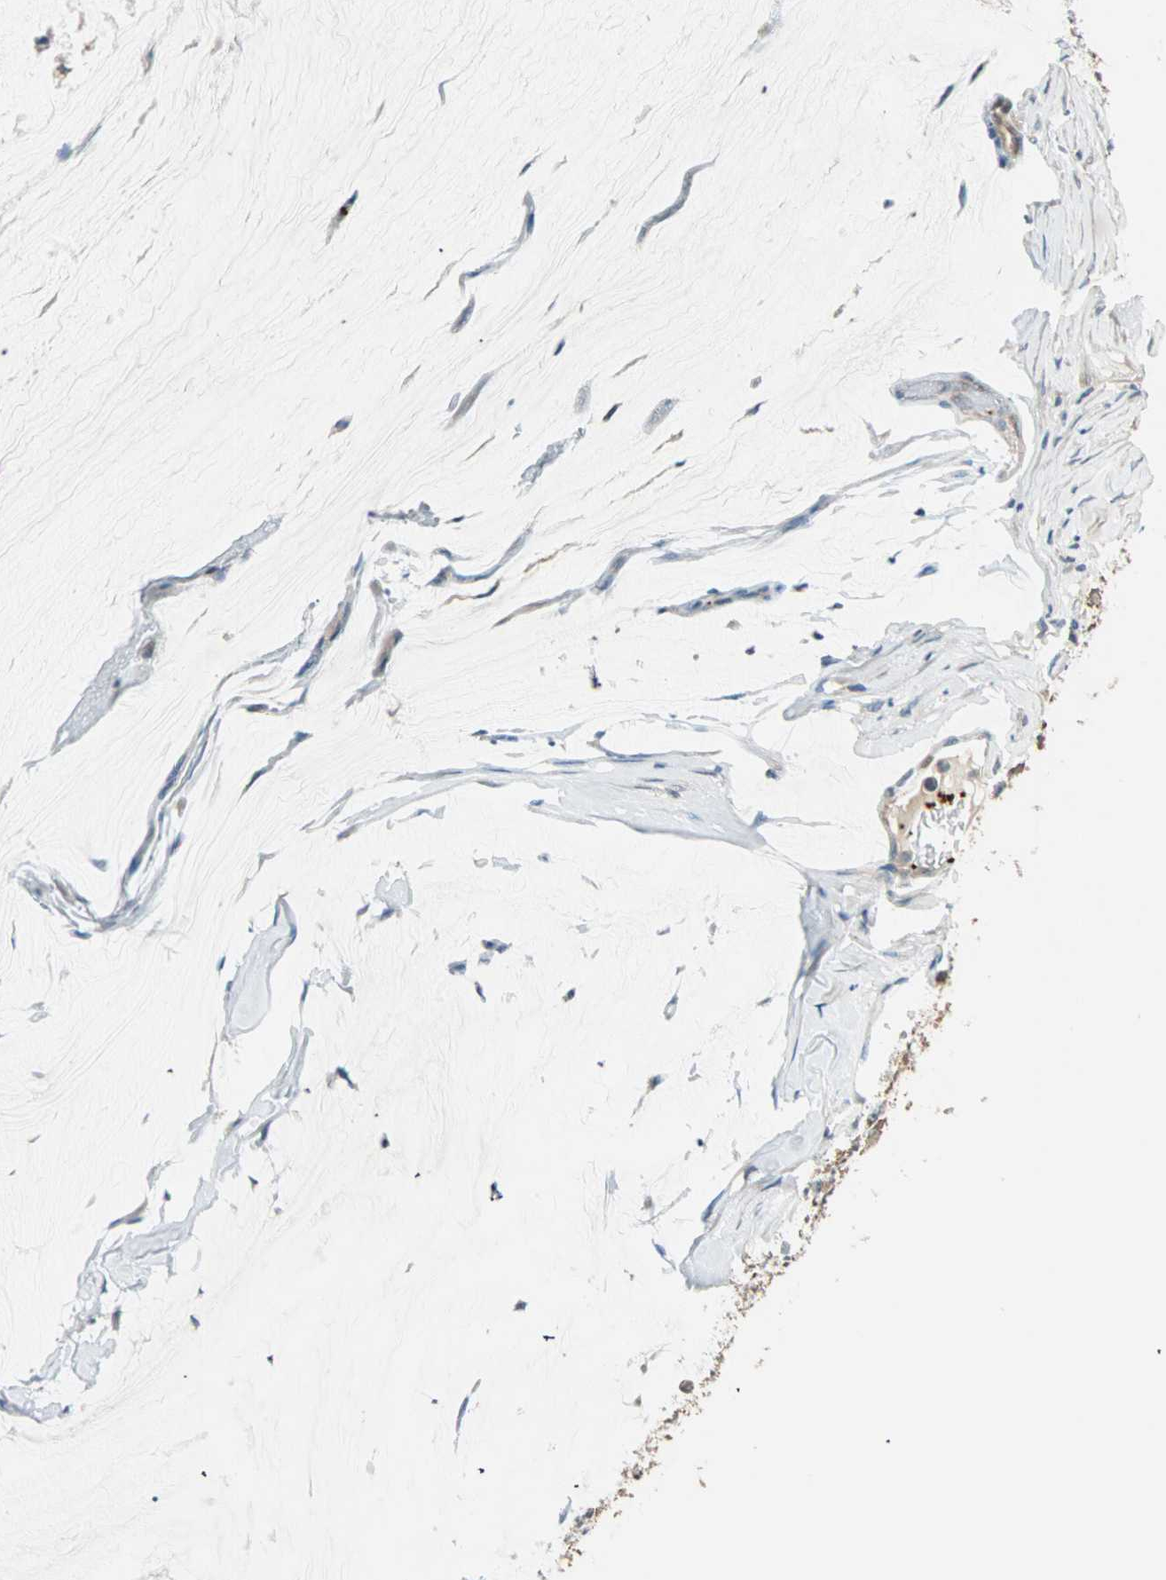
{"staining": {"intensity": "weak", "quantity": ">75%", "location": "cytoplasmic/membranous"}, "tissue": "ovarian cancer", "cell_type": "Tumor cells", "image_type": "cancer", "snomed": [{"axis": "morphology", "description": "Cystadenocarcinoma, mucinous, NOS"}, {"axis": "topography", "description": "Ovary"}], "caption": "Tumor cells display low levels of weak cytoplasmic/membranous staining in approximately >75% of cells in ovarian cancer. (IHC, brightfield microscopy, high magnification).", "gene": "RAD18", "patient": {"sex": "female", "age": 39}}